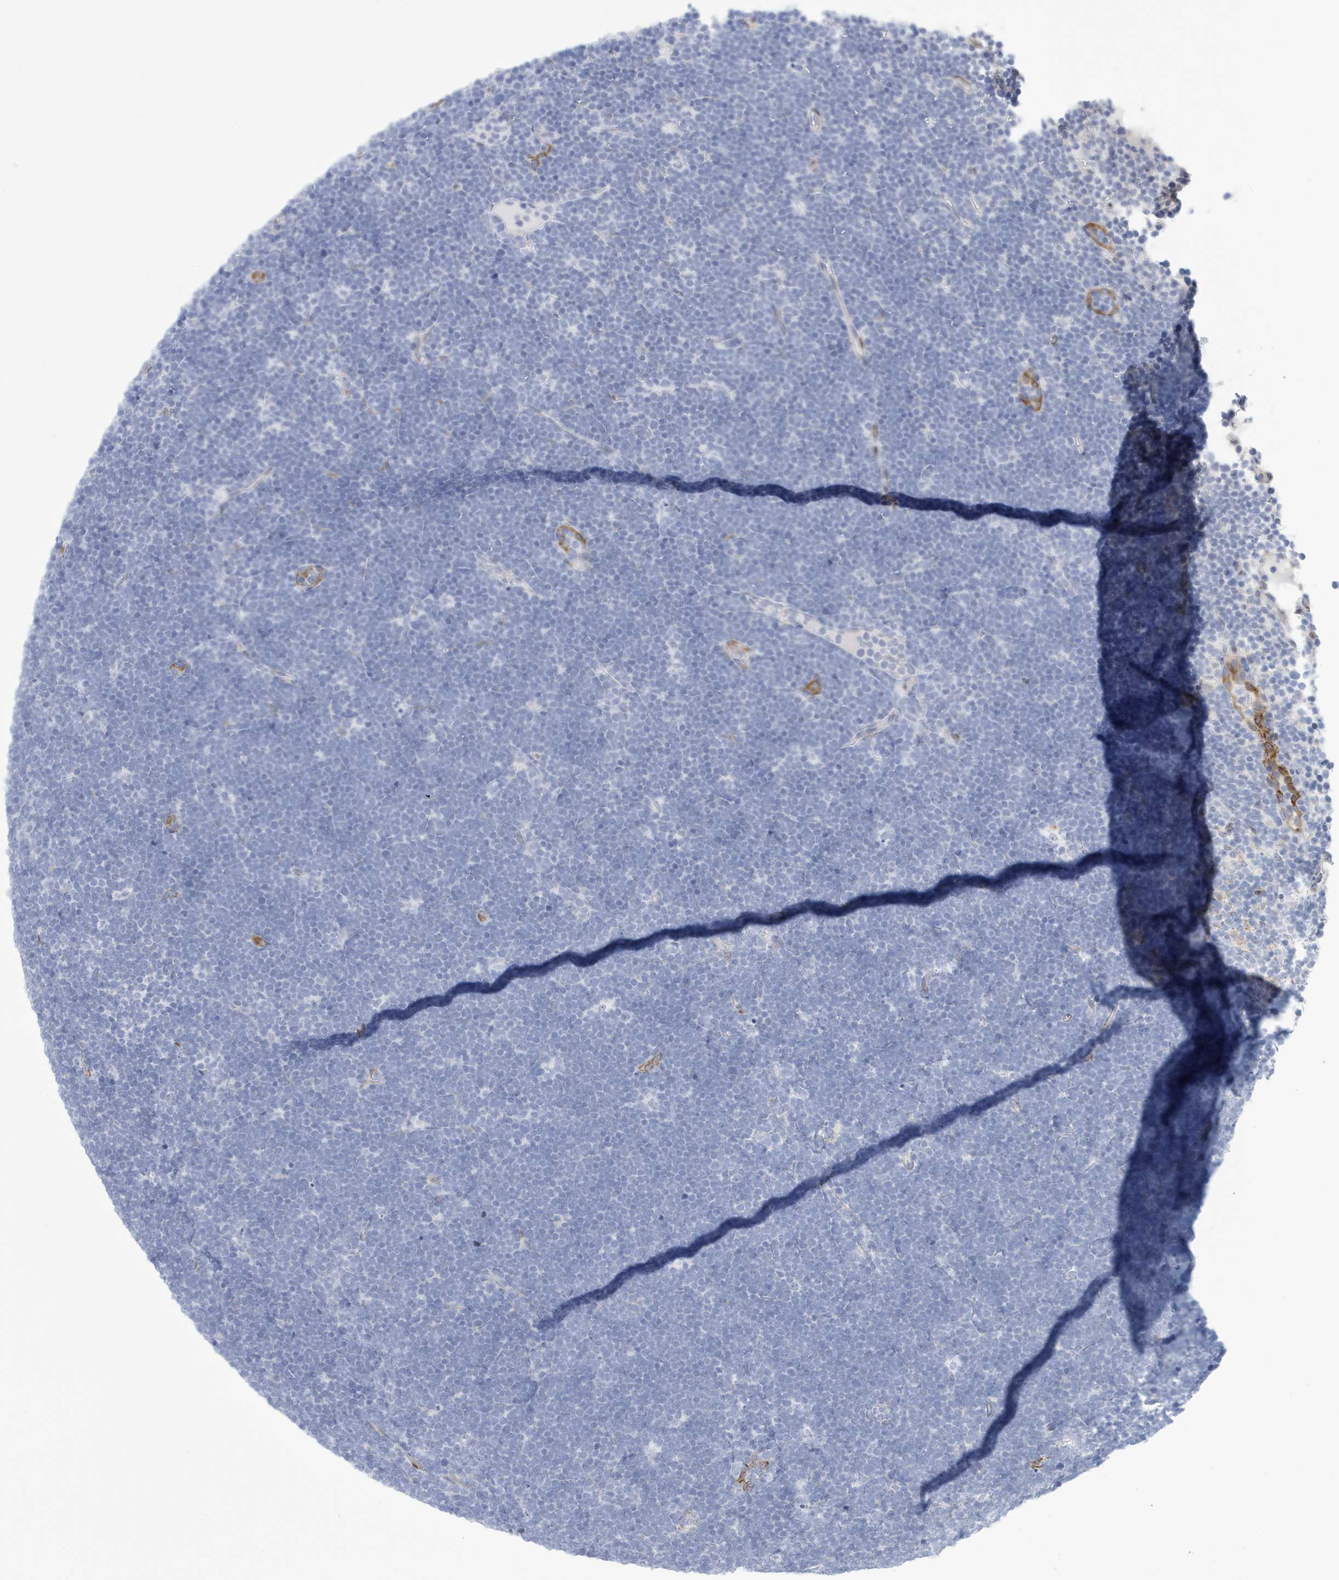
{"staining": {"intensity": "negative", "quantity": "none", "location": "none"}, "tissue": "lymphoma", "cell_type": "Tumor cells", "image_type": "cancer", "snomed": [{"axis": "morphology", "description": "Malignant lymphoma, non-Hodgkin's type, High grade"}, {"axis": "topography", "description": "Lymph node"}], "caption": "Immunohistochemical staining of human lymphoma exhibits no significant staining in tumor cells.", "gene": "SEMA3F", "patient": {"sex": "male", "age": 13}}